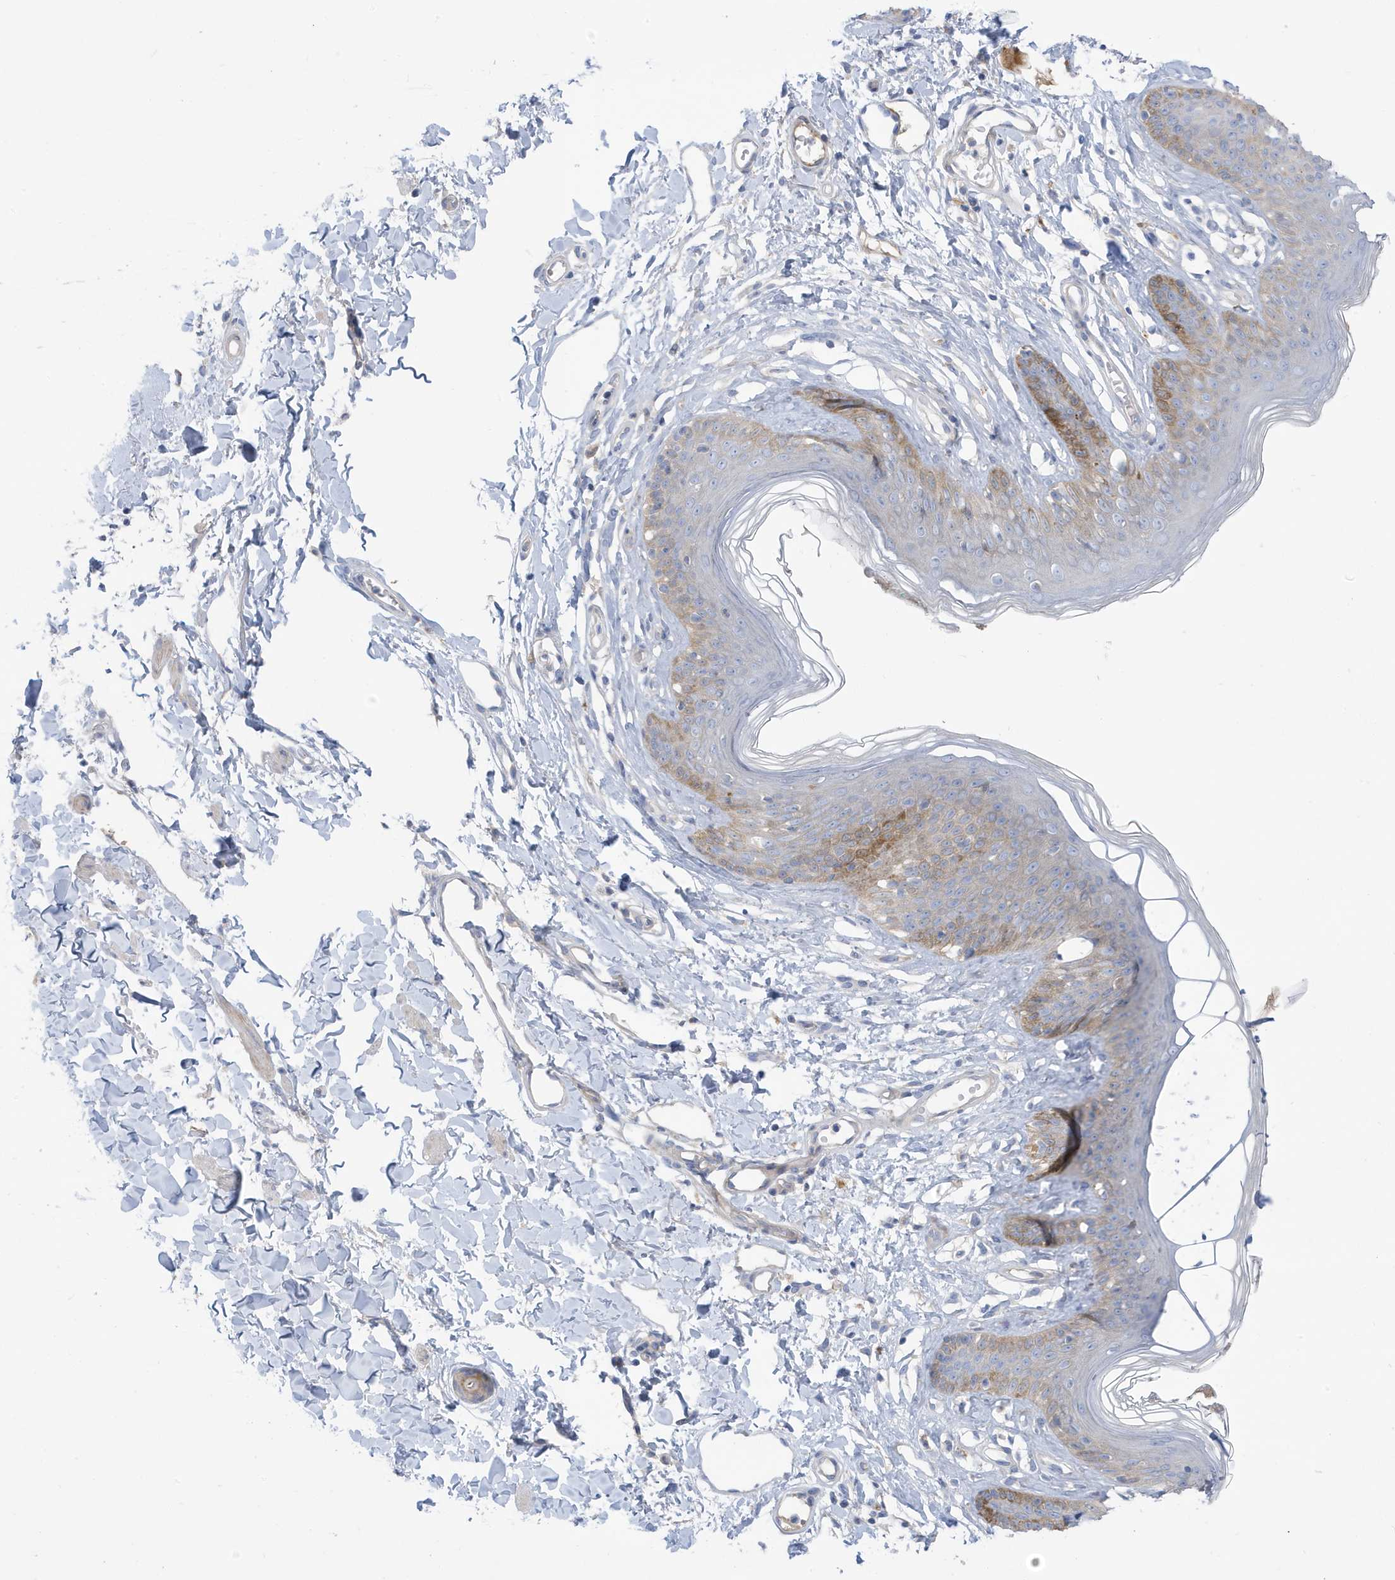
{"staining": {"intensity": "weak", "quantity": "<25%", "location": "cytoplasmic/membranous"}, "tissue": "skin", "cell_type": "Epidermal cells", "image_type": "normal", "snomed": [{"axis": "morphology", "description": "Normal tissue, NOS"}, {"axis": "morphology", "description": "Squamous cell carcinoma, NOS"}, {"axis": "topography", "description": "Vulva"}], "caption": "A high-resolution histopathology image shows immunohistochemistry (IHC) staining of unremarkable skin, which displays no significant expression in epidermal cells. The staining was performed using DAB to visualize the protein expression in brown, while the nuclei were stained in blue with hematoxylin (Magnification: 20x).", "gene": "ATP13A5", "patient": {"sex": "female", "age": 85}}